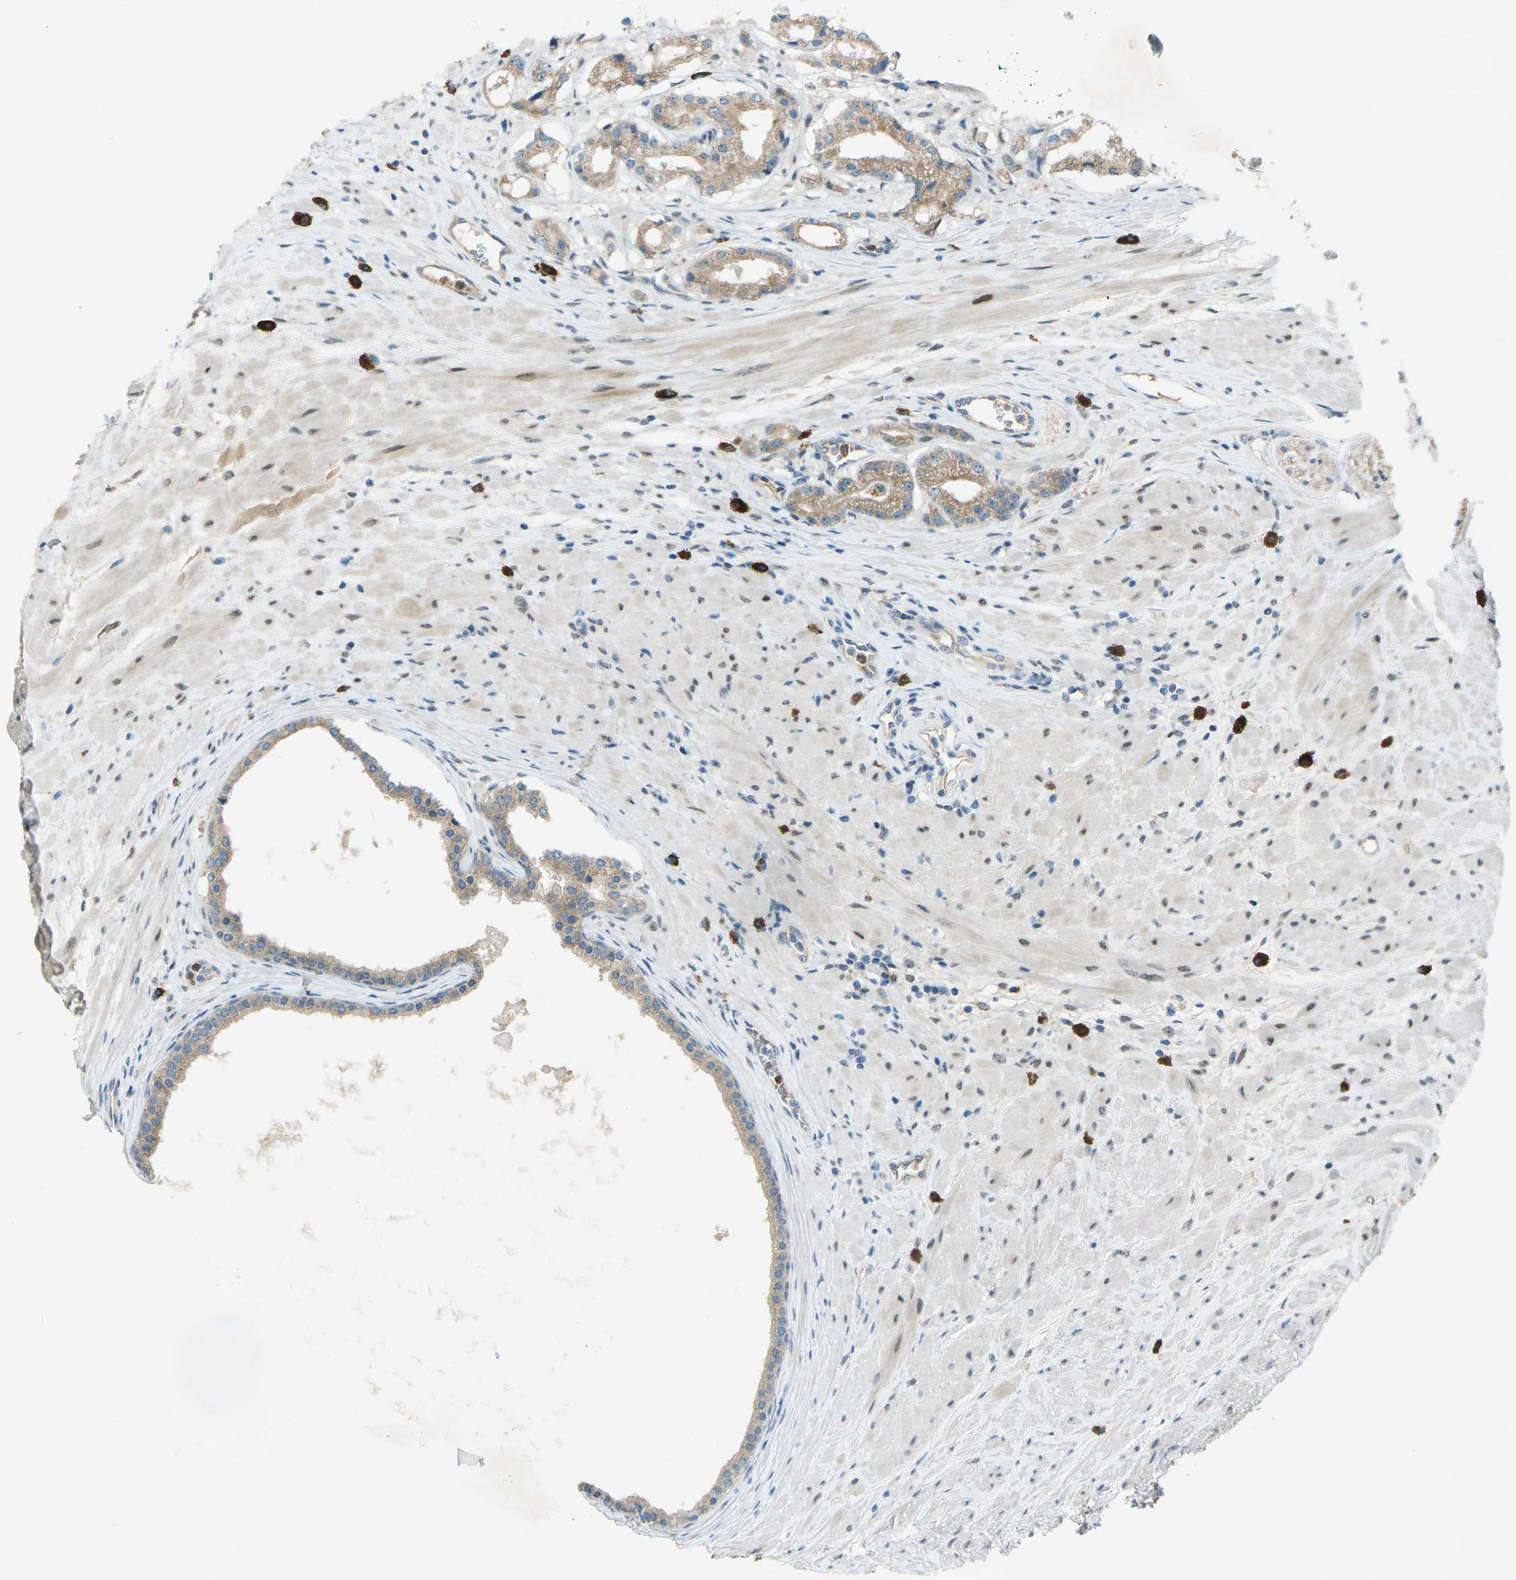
{"staining": {"intensity": "weak", "quantity": ">75%", "location": "cytoplasmic/membranous"}, "tissue": "prostate cancer", "cell_type": "Tumor cells", "image_type": "cancer", "snomed": [{"axis": "morphology", "description": "Adenocarcinoma, Low grade"}, {"axis": "topography", "description": "Prostate"}], "caption": "Immunohistochemistry (DAB (3,3'-diaminobenzidine)) staining of human prostate cancer shows weak cytoplasmic/membranous protein positivity in approximately >75% of tumor cells.", "gene": "DYRK1A", "patient": {"sex": "male", "age": 63}}